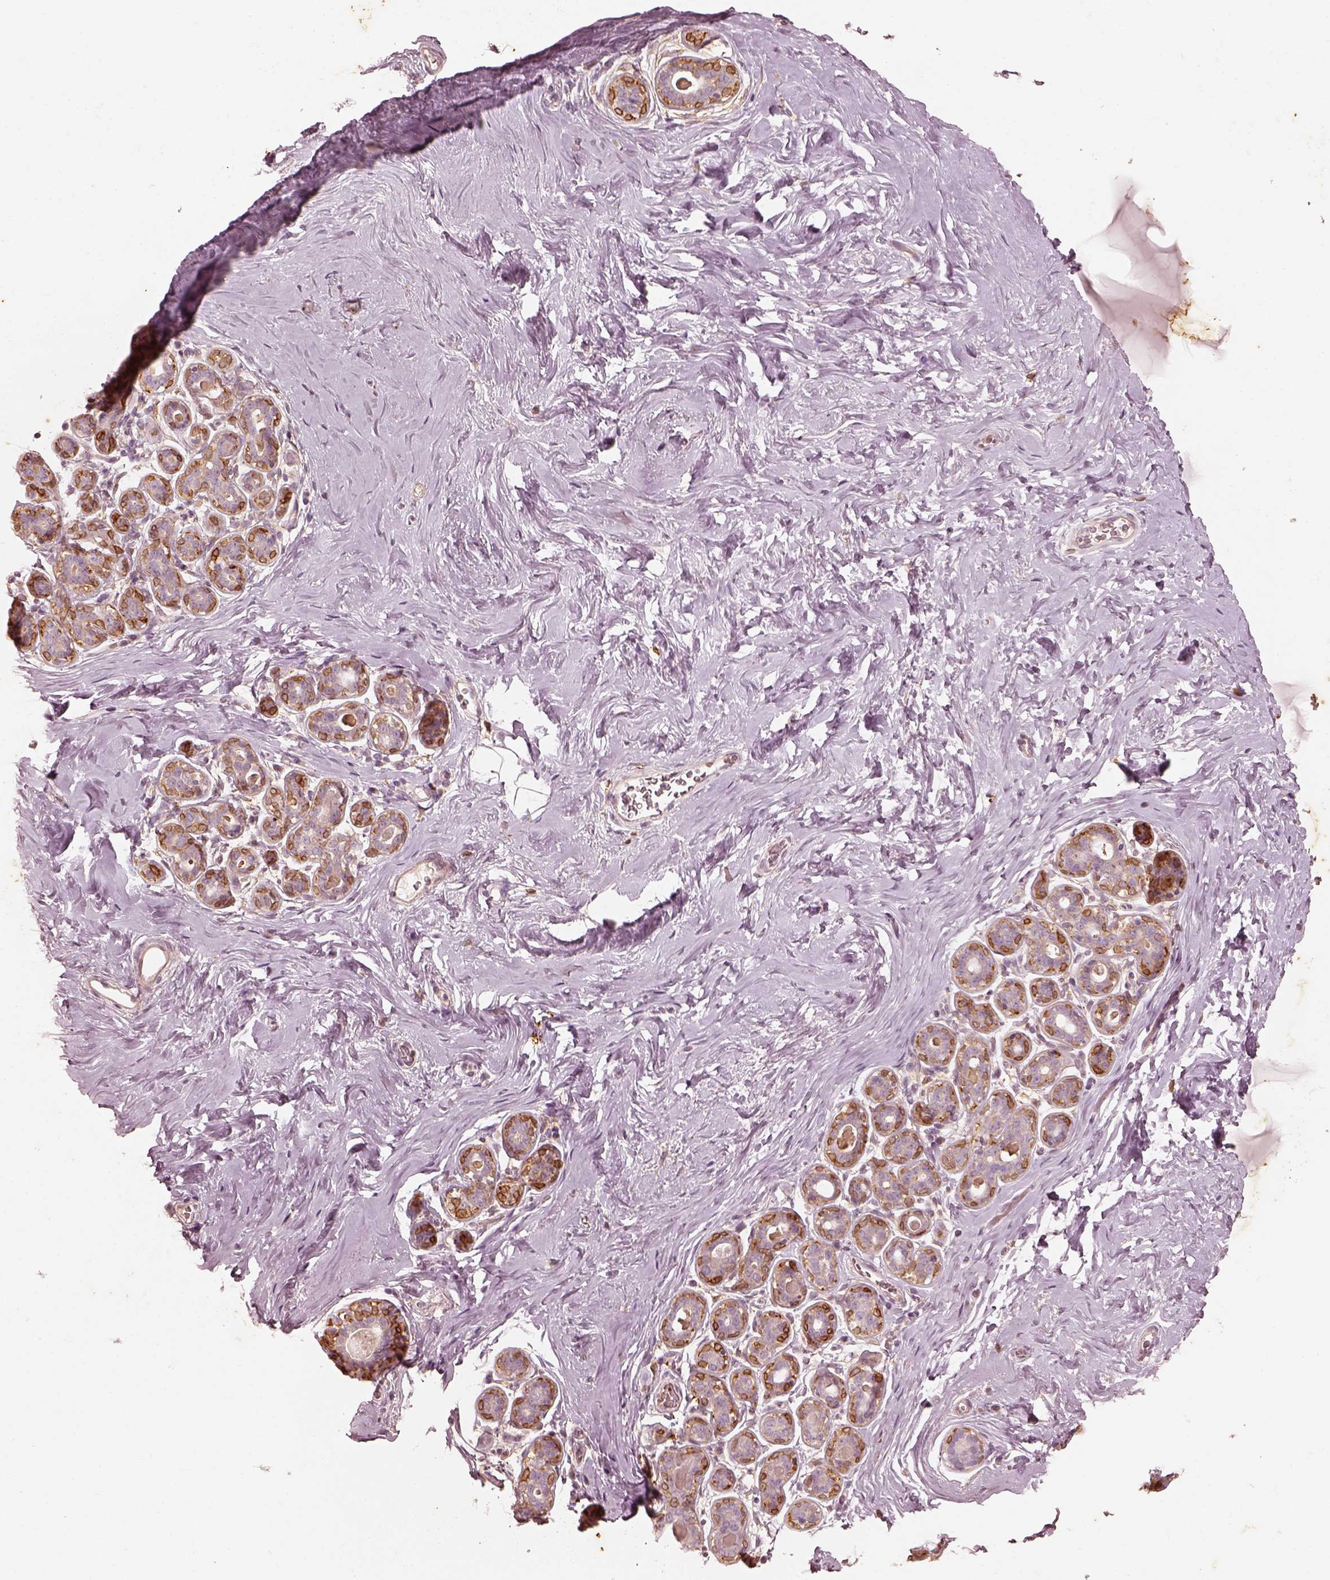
{"staining": {"intensity": "weak", "quantity": ">75%", "location": "cytoplasmic/membranous"}, "tissue": "breast", "cell_type": "Adipocytes", "image_type": "normal", "snomed": [{"axis": "morphology", "description": "Normal tissue, NOS"}, {"axis": "topography", "description": "Skin"}, {"axis": "topography", "description": "Breast"}], "caption": "A low amount of weak cytoplasmic/membranous staining is identified in approximately >75% of adipocytes in benign breast. Using DAB (3,3'-diaminobenzidine) (brown) and hematoxylin (blue) stains, captured at high magnification using brightfield microscopy.", "gene": "WLS", "patient": {"sex": "female", "age": 43}}